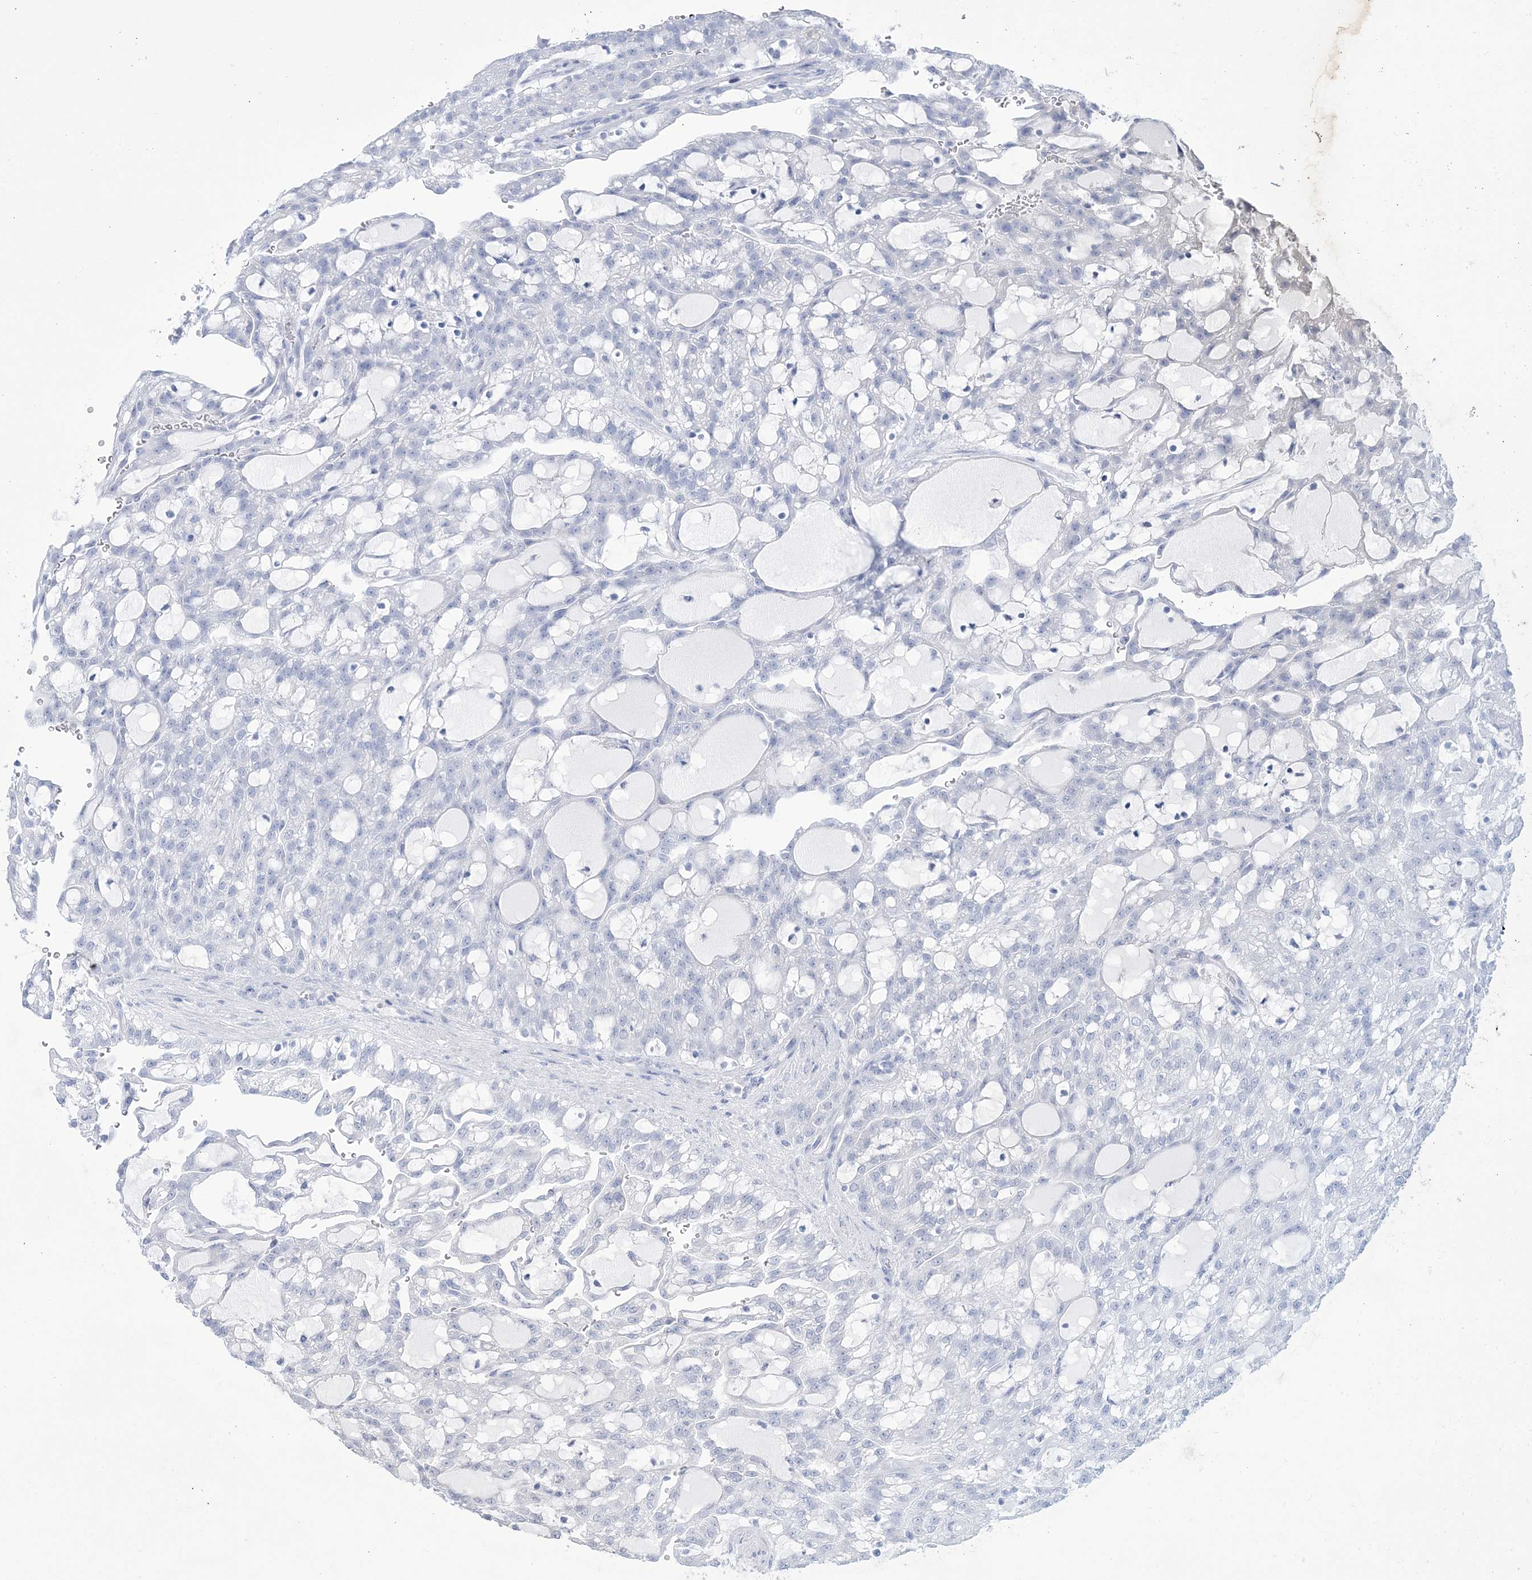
{"staining": {"intensity": "negative", "quantity": "none", "location": "none"}, "tissue": "renal cancer", "cell_type": "Tumor cells", "image_type": "cancer", "snomed": [{"axis": "morphology", "description": "Adenocarcinoma, NOS"}, {"axis": "topography", "description": "Kidney"}], "caption": "Tumor cells are negative for brown protein staining in renal cancer (adenocarcinoma). The staining is performed using DAB (3,3'-diaminobenzidine) brown chromogen with nuclei counter-stained in using hematoxylin.", "gene": "RBP2", "patient": {"sex": "male", "age": 63}}